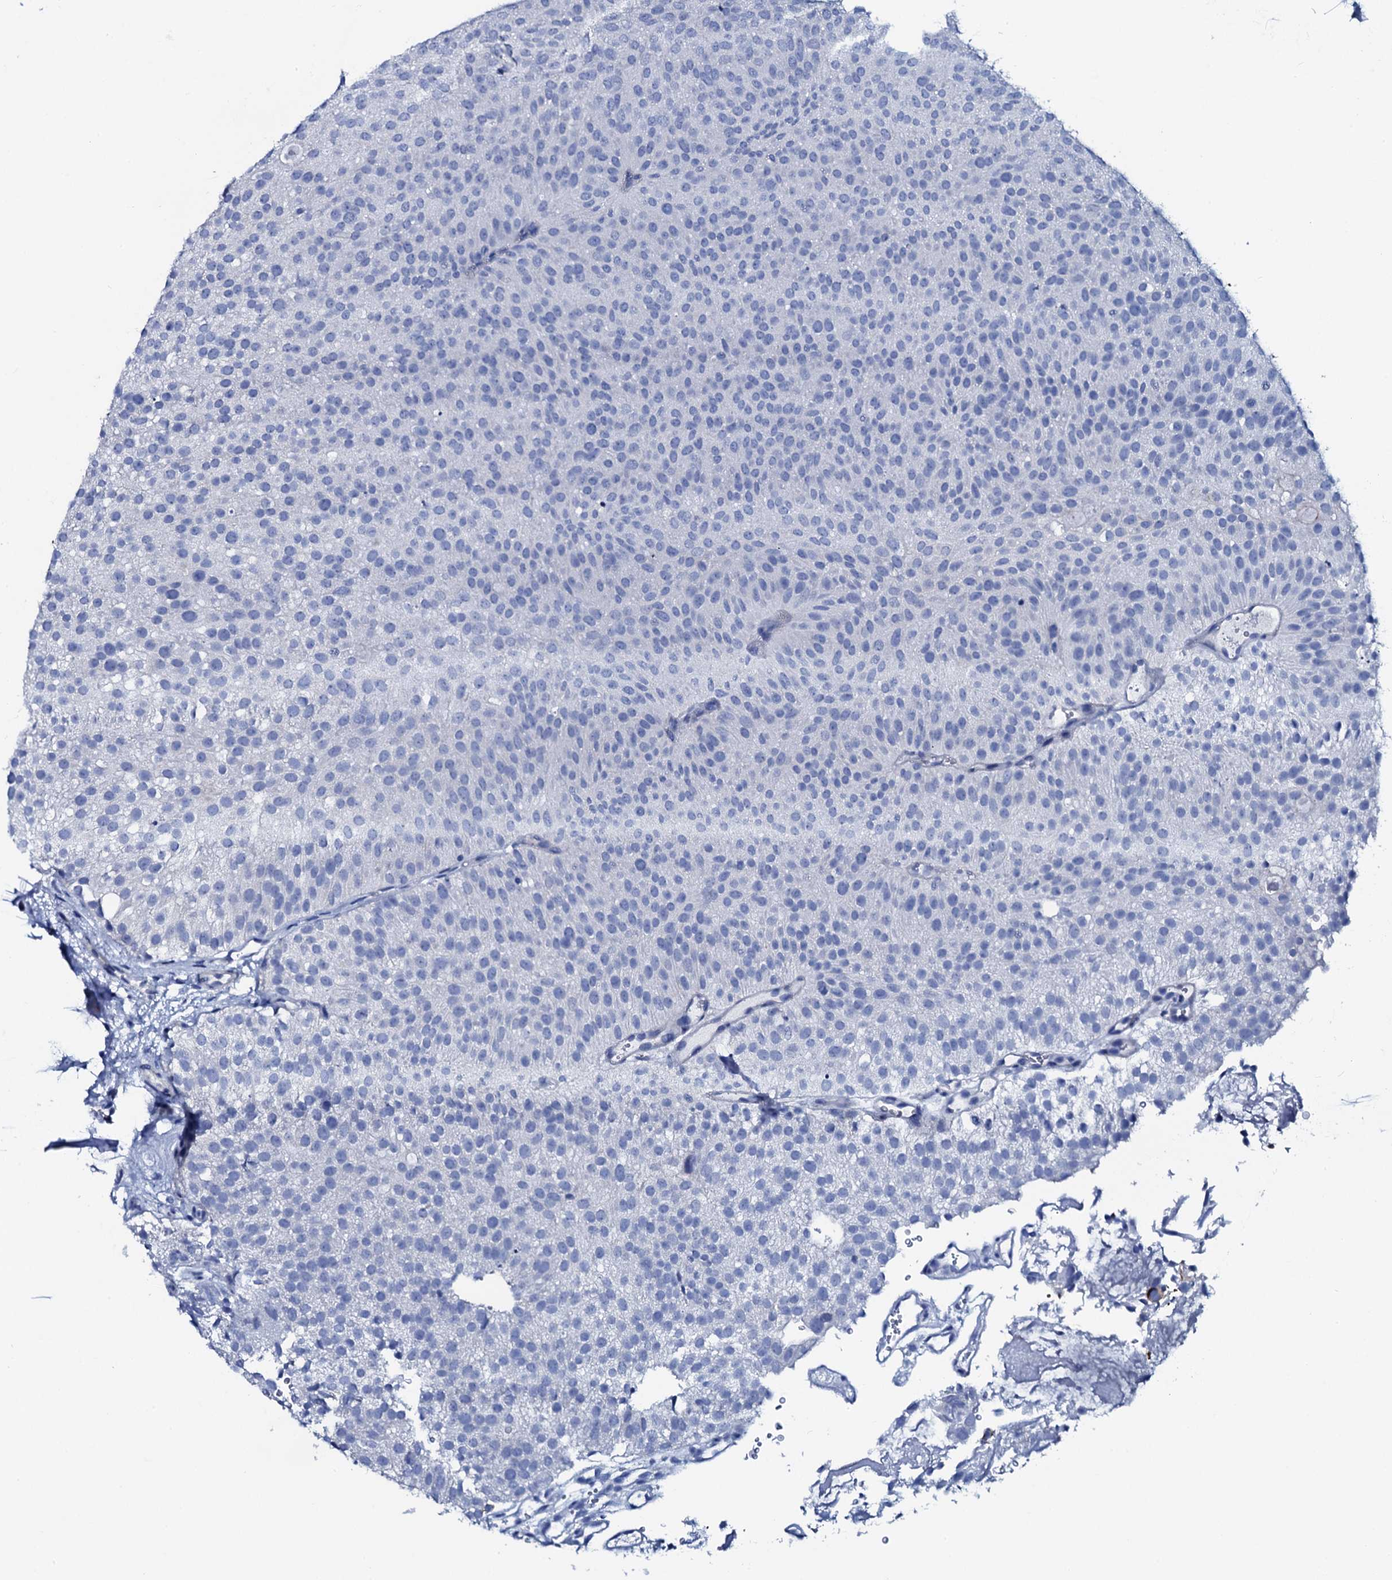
{"staining": {"intensity": "negative", "quantity": "none", "location": "none"}, "tissue": "urothelial cancer", "cell_type": "Tumor cells", "image_type": "cancer", "snomed": [{"axis": "morphology", "description": "Urothelial carcinoma, Low grade"}, {"axis": "topography", "description": "Urinary bladder"}], "caption": "Histopathology image shows no protein staining in tumor cells of low-grade urothelial carcinoma tissue.", "gene": "GYS2", "patient": {"sex": "male", "age": 78}}